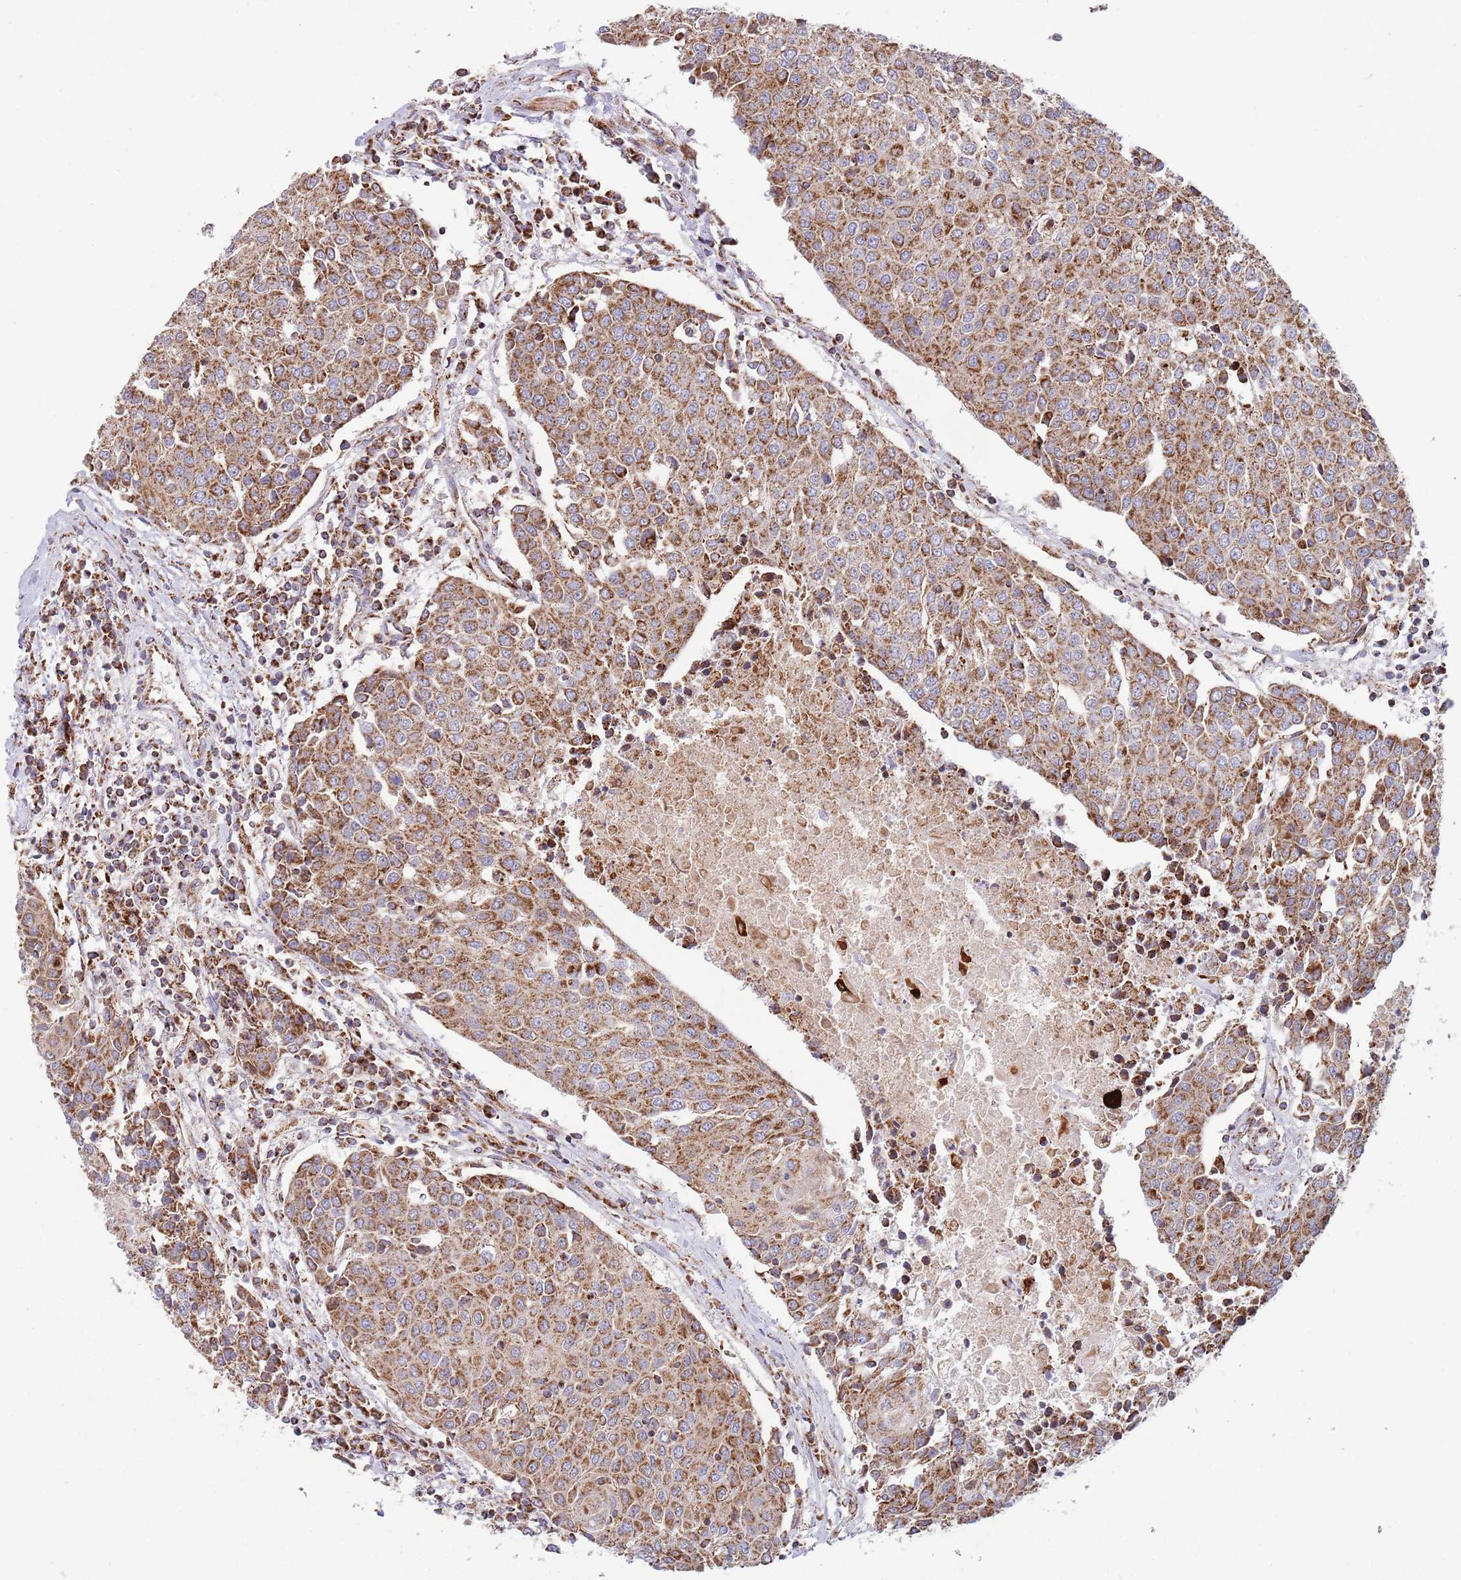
{"staining": {"intensity": "moderate", "quantity": ">75%", "location": "cytoplasmic/membranous"}, "tissue": "urothelial cancer", "cell_type": "Tumor cells", "image_type": "cancer", "snomed": [{"axis": "morphology", "description": "Urothelial carcinoma, High grade"}, {"axis": "topography", "description": "Urinary bladder"}], "caption": "Immunohistochemical staining of human urothelial cancer demonstrates medium levels of moderate cytoplasmic/membranous protein expression in approximately >75% of tumor cells.", "gene": "ATP5PD", "patient": {"sex": "female", "age": 85}}